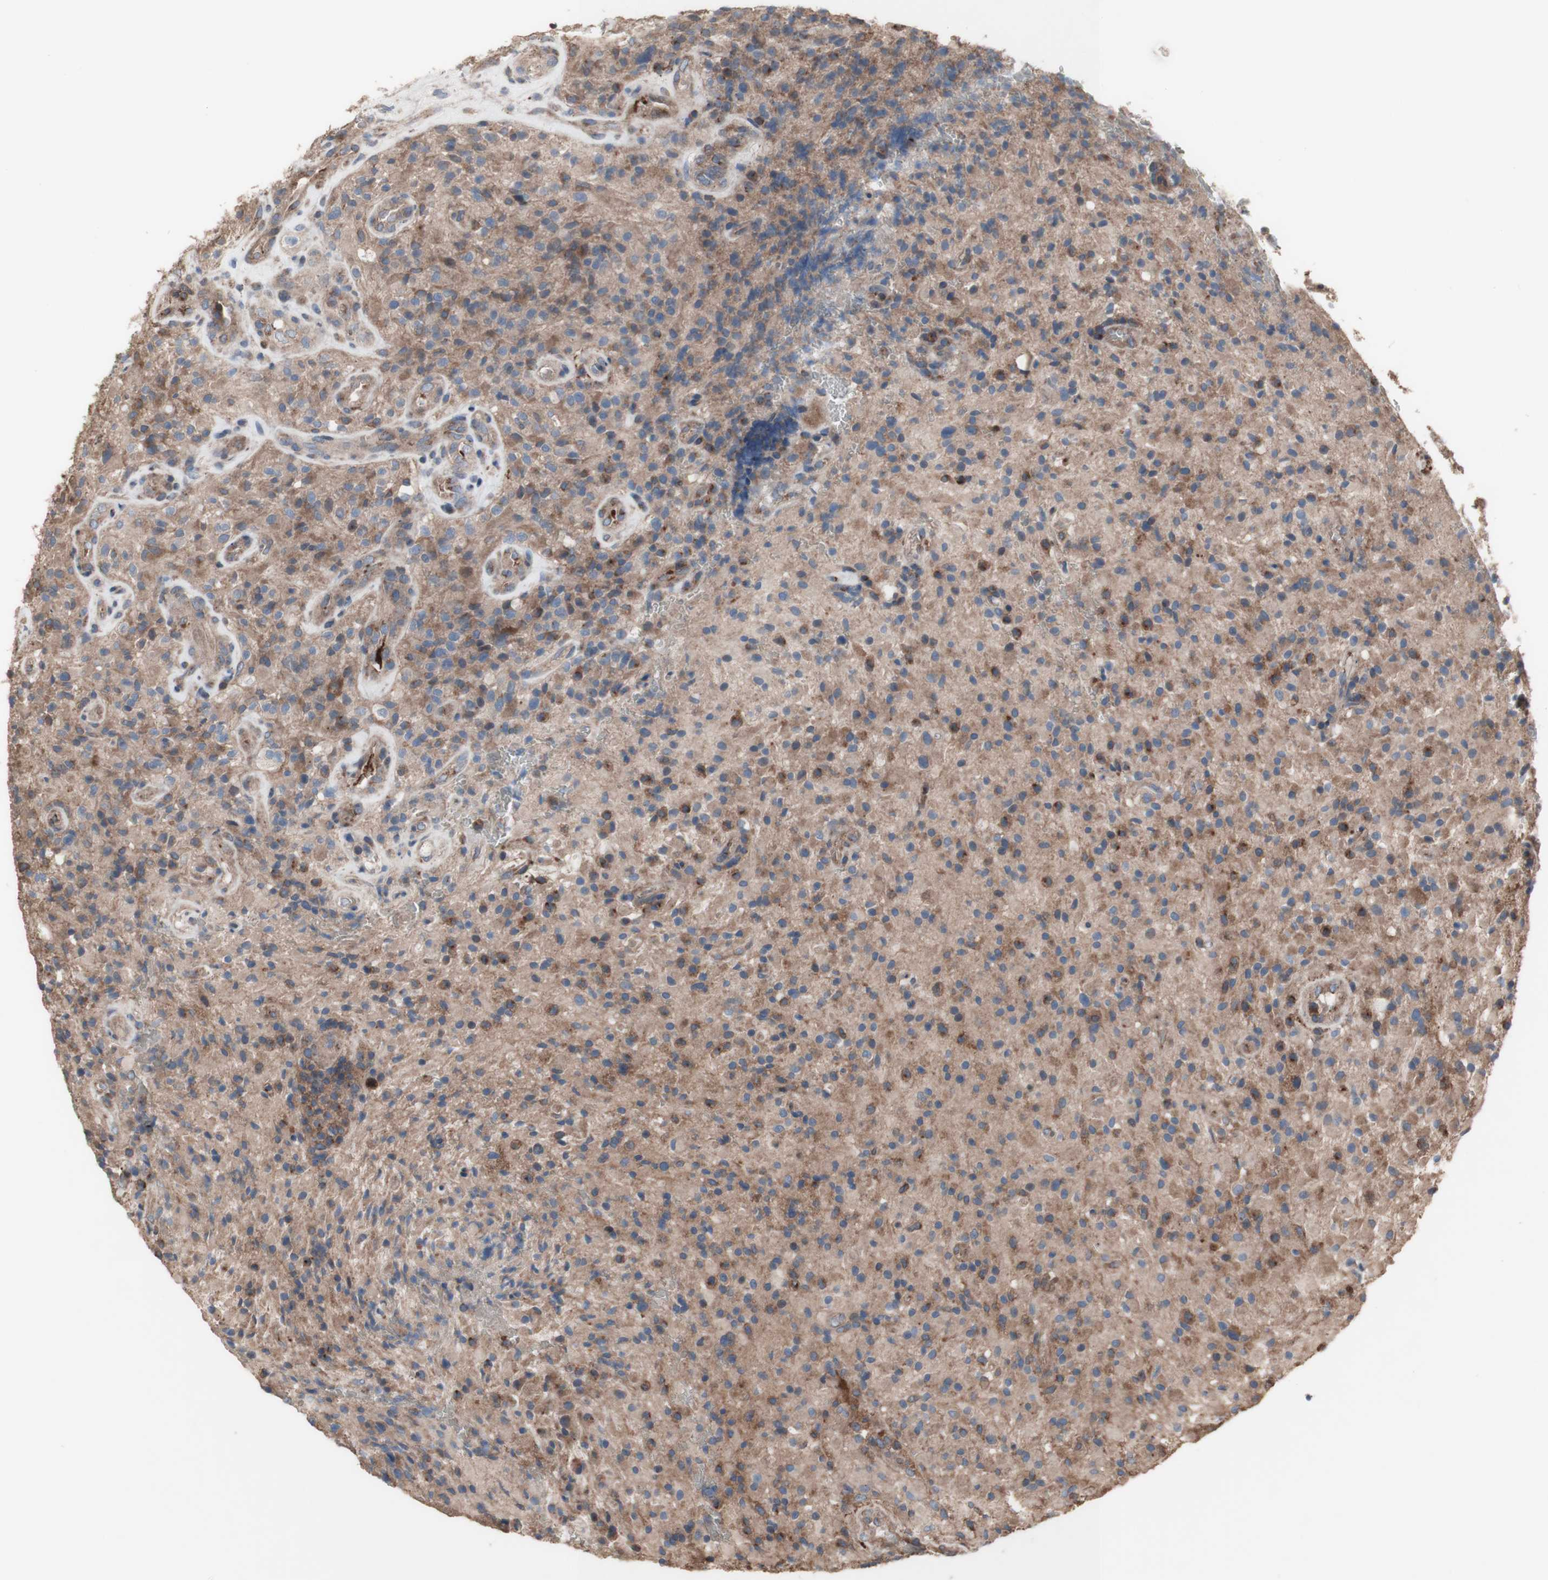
{"staining": {"intensity": "moderate", "quantity": ">75%", "location": "cytoplasmic/membranous"}, "tissue": "glioma", "cell_type": "Tumor cells", "image_type": "cancer", "snomed": [{"axis": "morphology", "description": "Glioma, malignant, High grade"}, {"axis": "topography", "description": "Brain"}], "caption": "A micrograph showing moderate cytoplasmic/membranous positivity in about >75% of tumor cells in malignant high-grade glioma, as visualized by brown immunohistochemical staining.", "gene": "COPB1", "patient": {"sex": "male", "age": 71}}